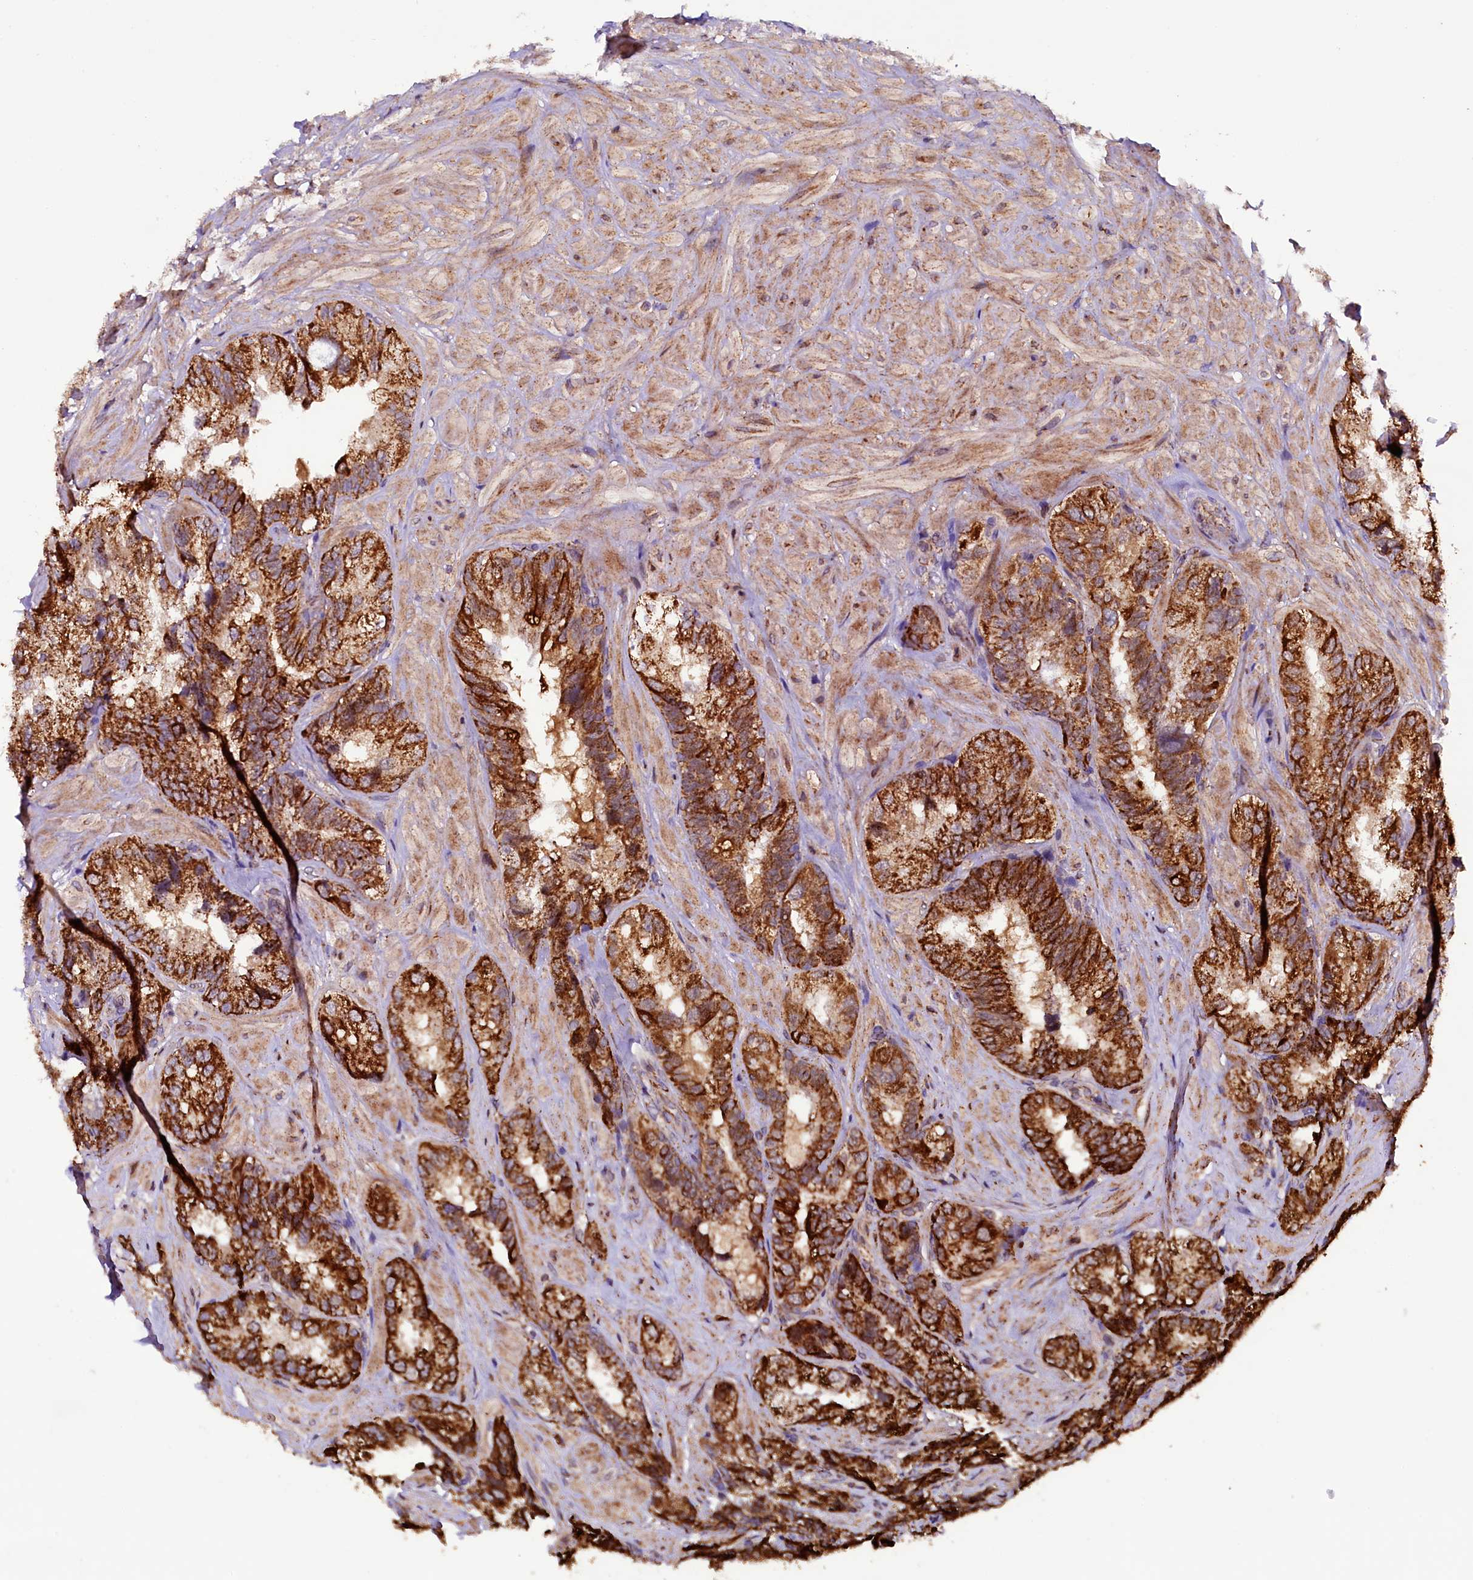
{"staining": {"intensity": "strong", "quantity": ">75%", "location": "cytoplasmic/membranous"}, "tissue": "seminal vesicle", "cell_type": "Glandular cells", "image_type": "normal", "snomed": [{"axis": "morphology", "description": "Normal tissue, NOS"}, {"axis": "topography", "description": "Prostate and seminal vesicle, NOS"}, {"axis": "topography", "description": "Prostate"}, {"axis": "topography", "description": "Seminal veicle"}], "caption": "Normal seminal vesicle shows strong cytoplasmic/membranous positivity in approximately >75% of glandular cells.", "gene": "KLC2", "patient": {"sex": "male", "age": 67}}